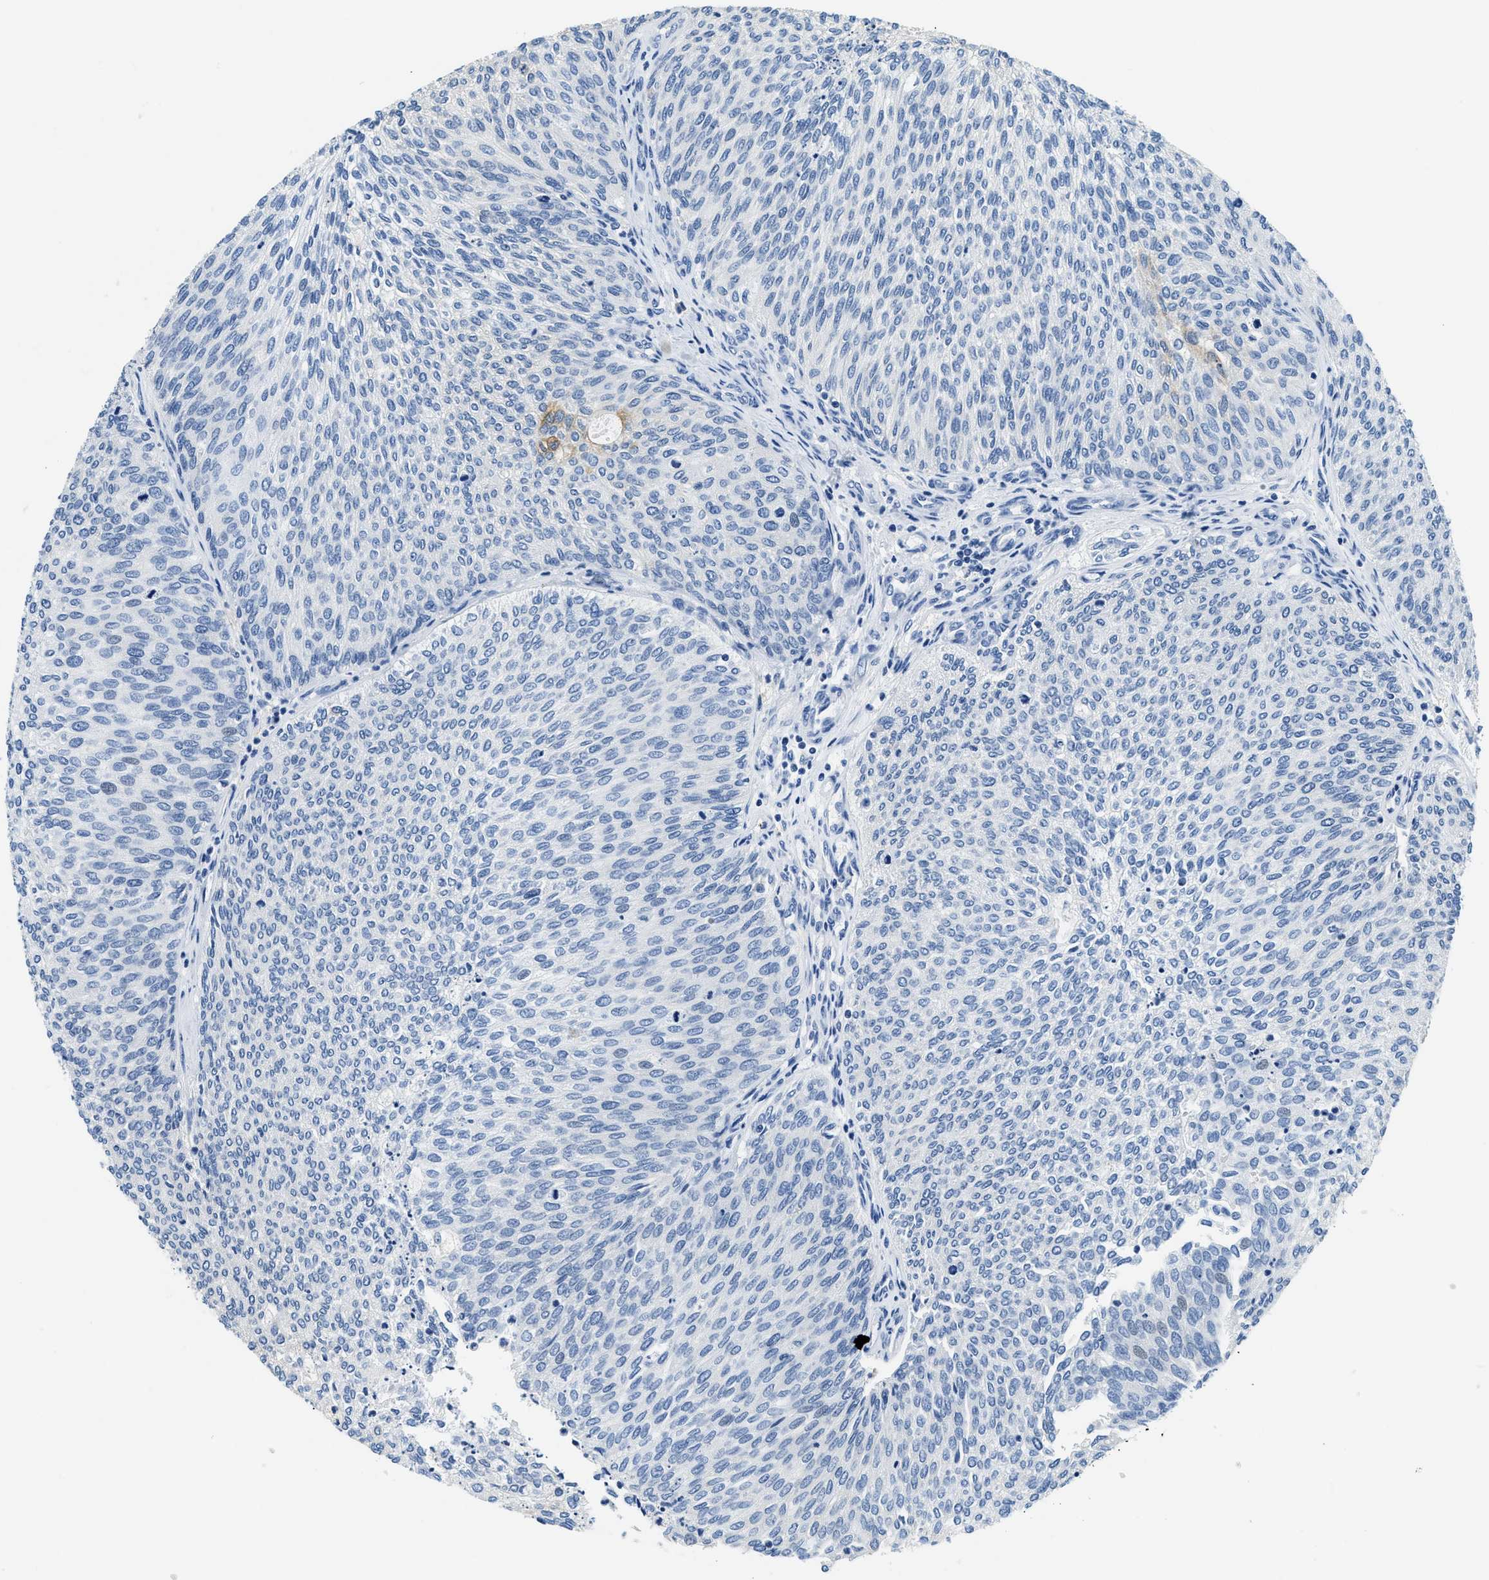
{"staining": {"intensity": "moderate", "quantity": "<25%", "location": "cytoplasmic/membranous"}, "tissue": "urothelial cancer", "cell_type": "Tumor cells", "image_type": "cancer", "snomed": [{"axis": "morphology", "description": "Urothelial carcinoma, Low grade"}, {"axis": "topography", "description": "Urinary bladder"}], "caption": "Urothelial cancer tissue reveals moderate cytoplasmic/membranous positivity in approximately <25% of tumor cells, visualized by immunohistochemistry.", "gene": "ZDHHC13", "patient": {"sex": "female", "age": 79}}